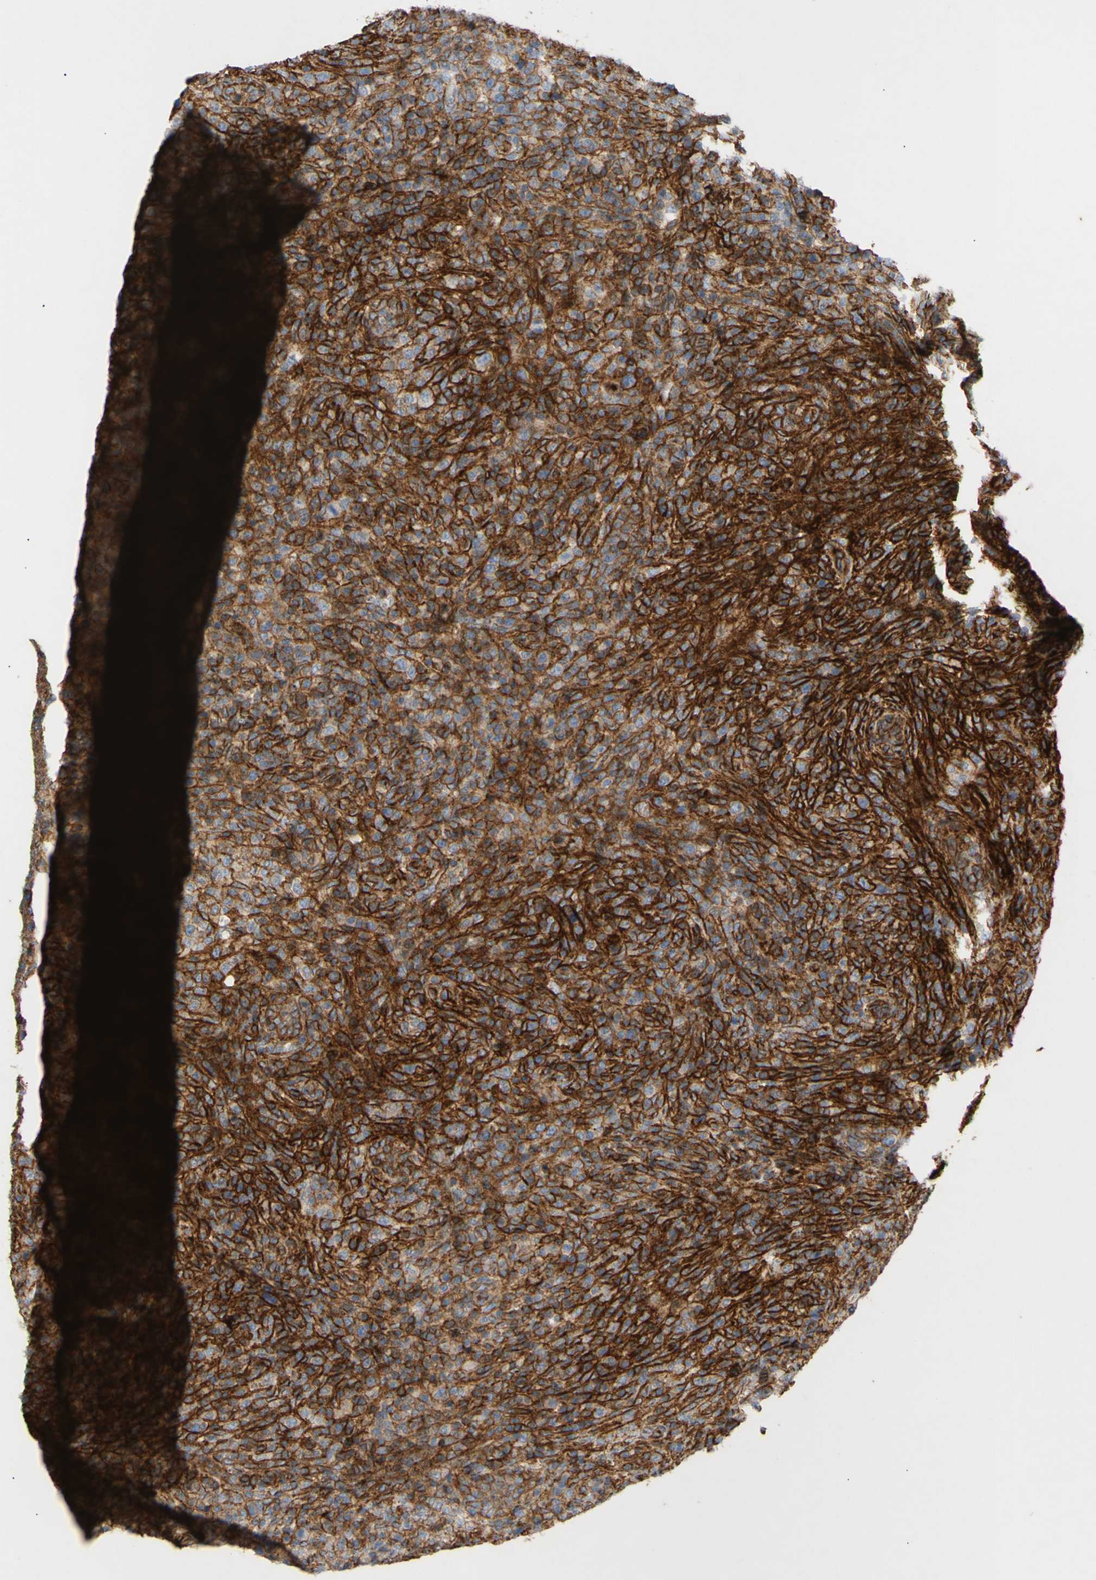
{"staining": {"intensity": "strong", "quantity": ">75%", "location": "cytoplasmic/membranous"}, "tissue": "lymphoma", "cell_type": "Tumor cells", "image_type": "cancer", "snomed": [{"axis": "morphology", "description": "Malignant lymphoma, non-Hodgkin's type, High grade"}, {"axis": "topography", "description": "Lymph node"}], "caption": "Protein expression analysis of malignant lymphoma, non-Hodgkin's type (high-grade) exhibits strong cytoplasmic/membranous expression in approximately >75% of tumor cells. (Stains: DAB in brown, nuclei in blue, Microscopy: brightfield microscopy at high magnification).", "gene": "ATP2A3", "patient": {"sex": "female", "age": 76}}